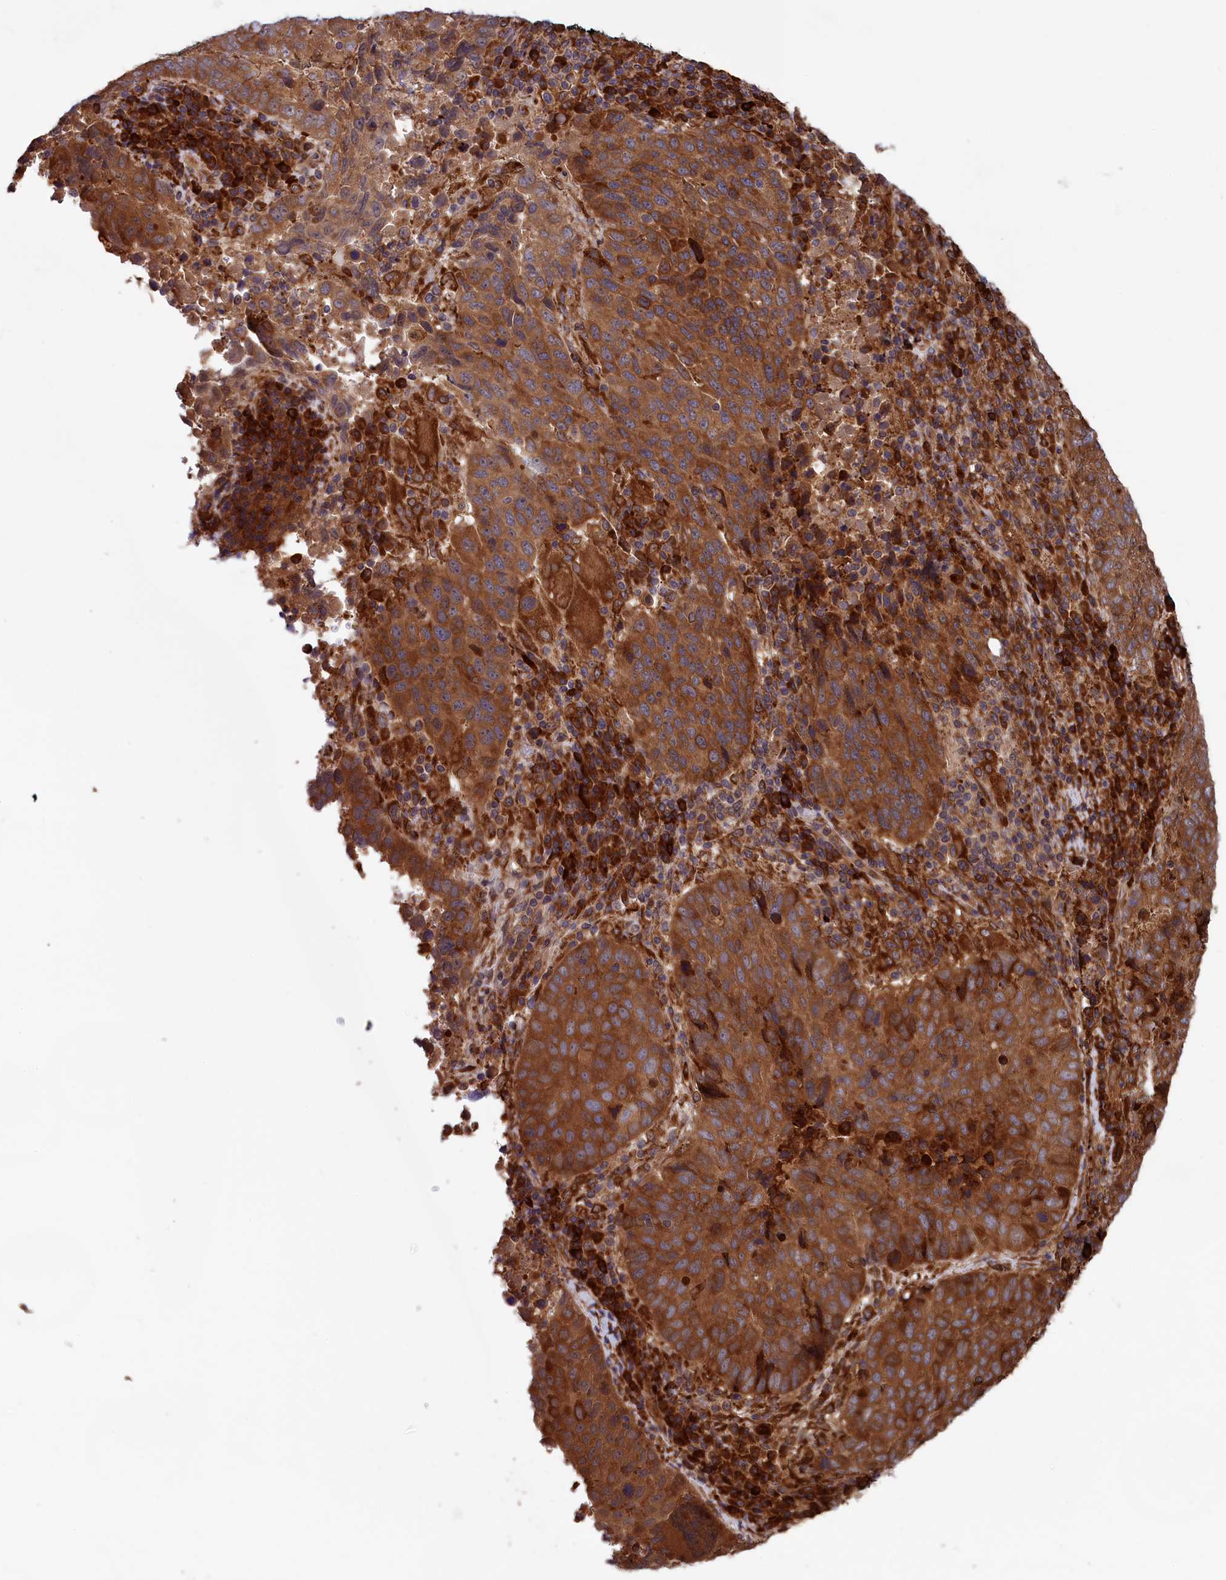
{"staining": {"intensity": "moderate", "quantity": ">75%", "location": "cytoplasmic/membranous"}, "tissue": "lung cancer", "cell_type": "Tumor cells", "image_type": "cancer", "snomed": [{"axis": "morphology", "description": "Squamous cell carcinoma, NOS"}, {"axis": "topography", "description": "Lung"}], "caption": "Approximately >75% of tumor cells in lung squamous cell carcinoma display moderate cytoplasmic/membranous protein expression as visualized by brown immunohistochemical staining.", "gene": "PLA2G4C", "patient": {"sex": "male", "age": 73}}